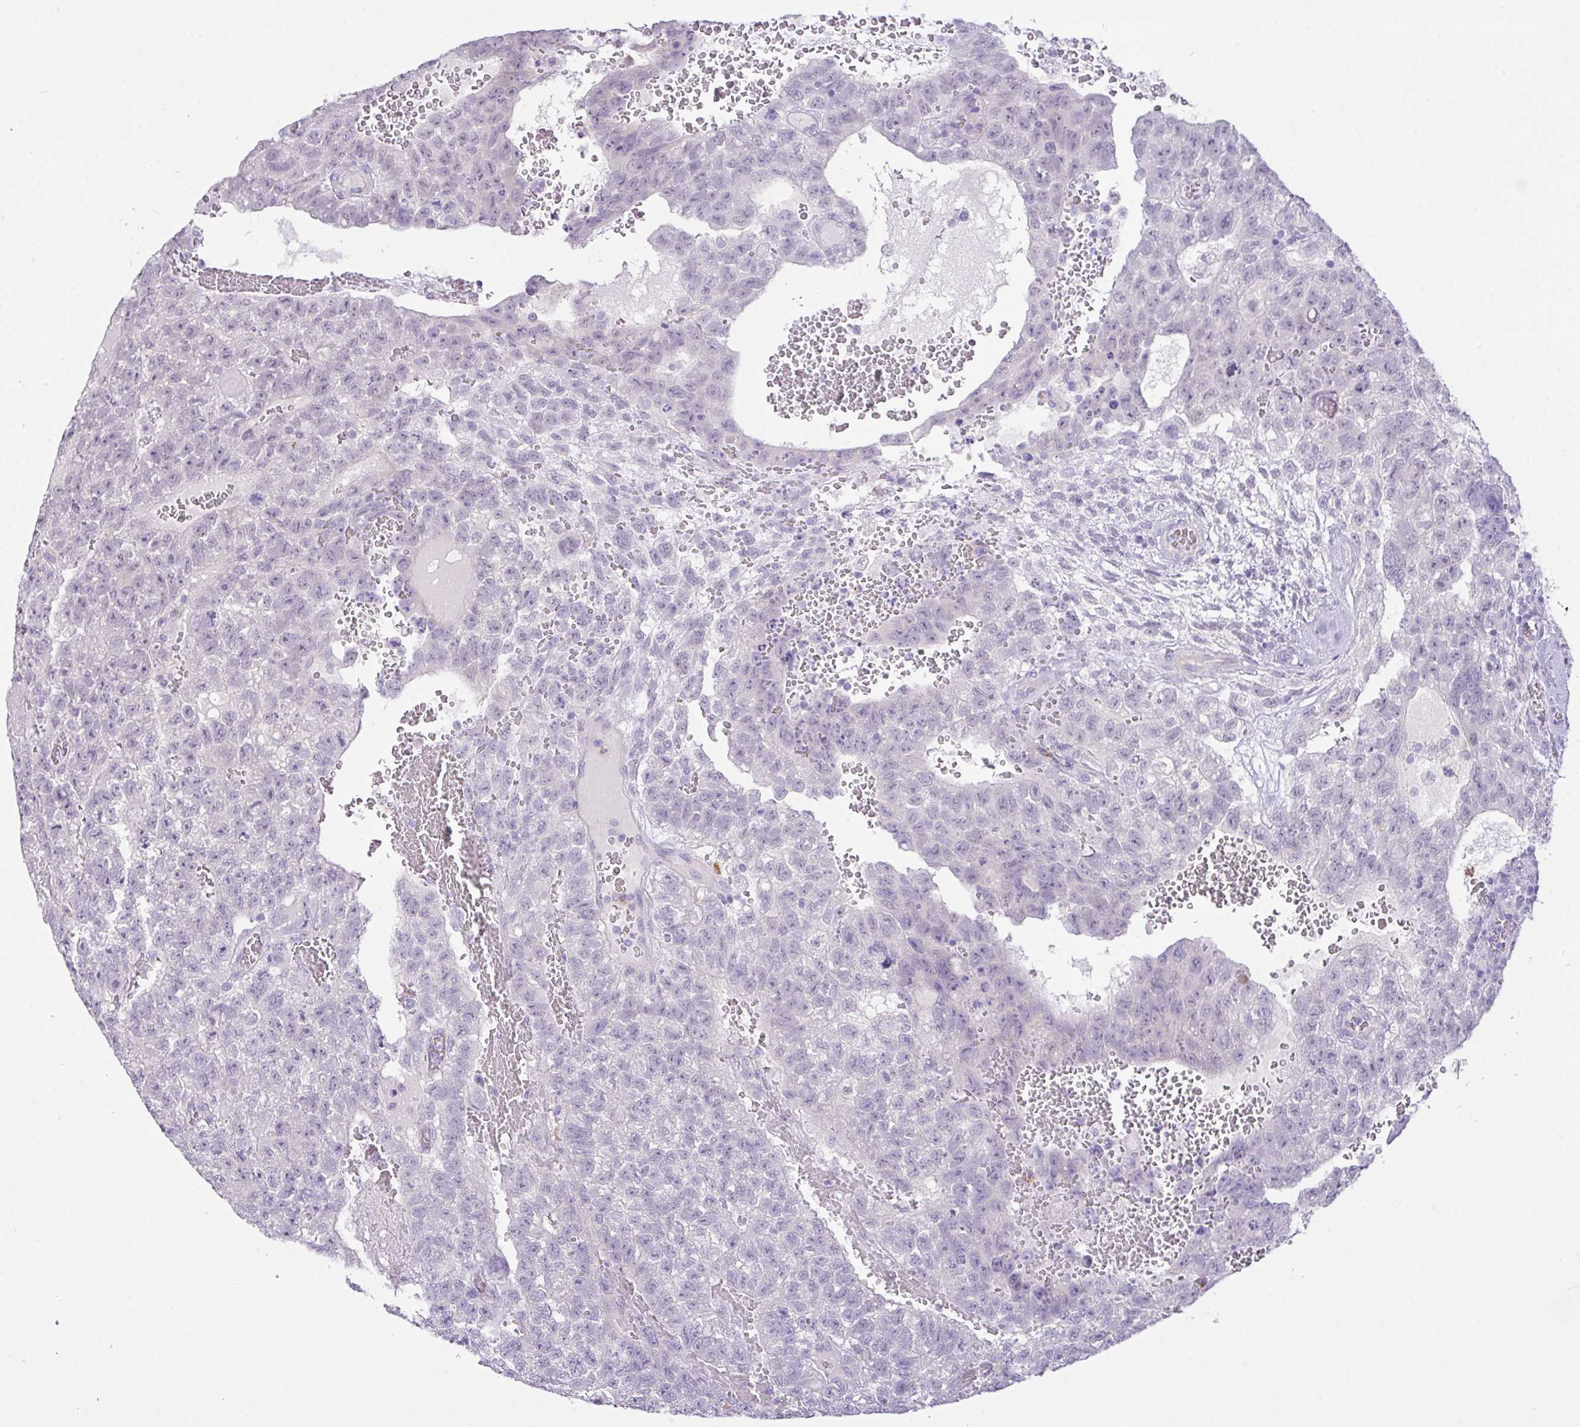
{"staining": {"intensity": "negative", "quantity": "none", "location": "none"}, "tissue": "testis cancer", "cell_type": "Tumor cells", "image_type": "cancer", "snomed": [{"axis": "morphology", "description": "Carcinoma, Embryonal, NOS"}, {"axis": "topography", "description": "Testis"}], "caption": "Tumor cells show no significant staining in testis cancer.", "gene": "CST11", "patient": {"sex": "male", "age": 26}}